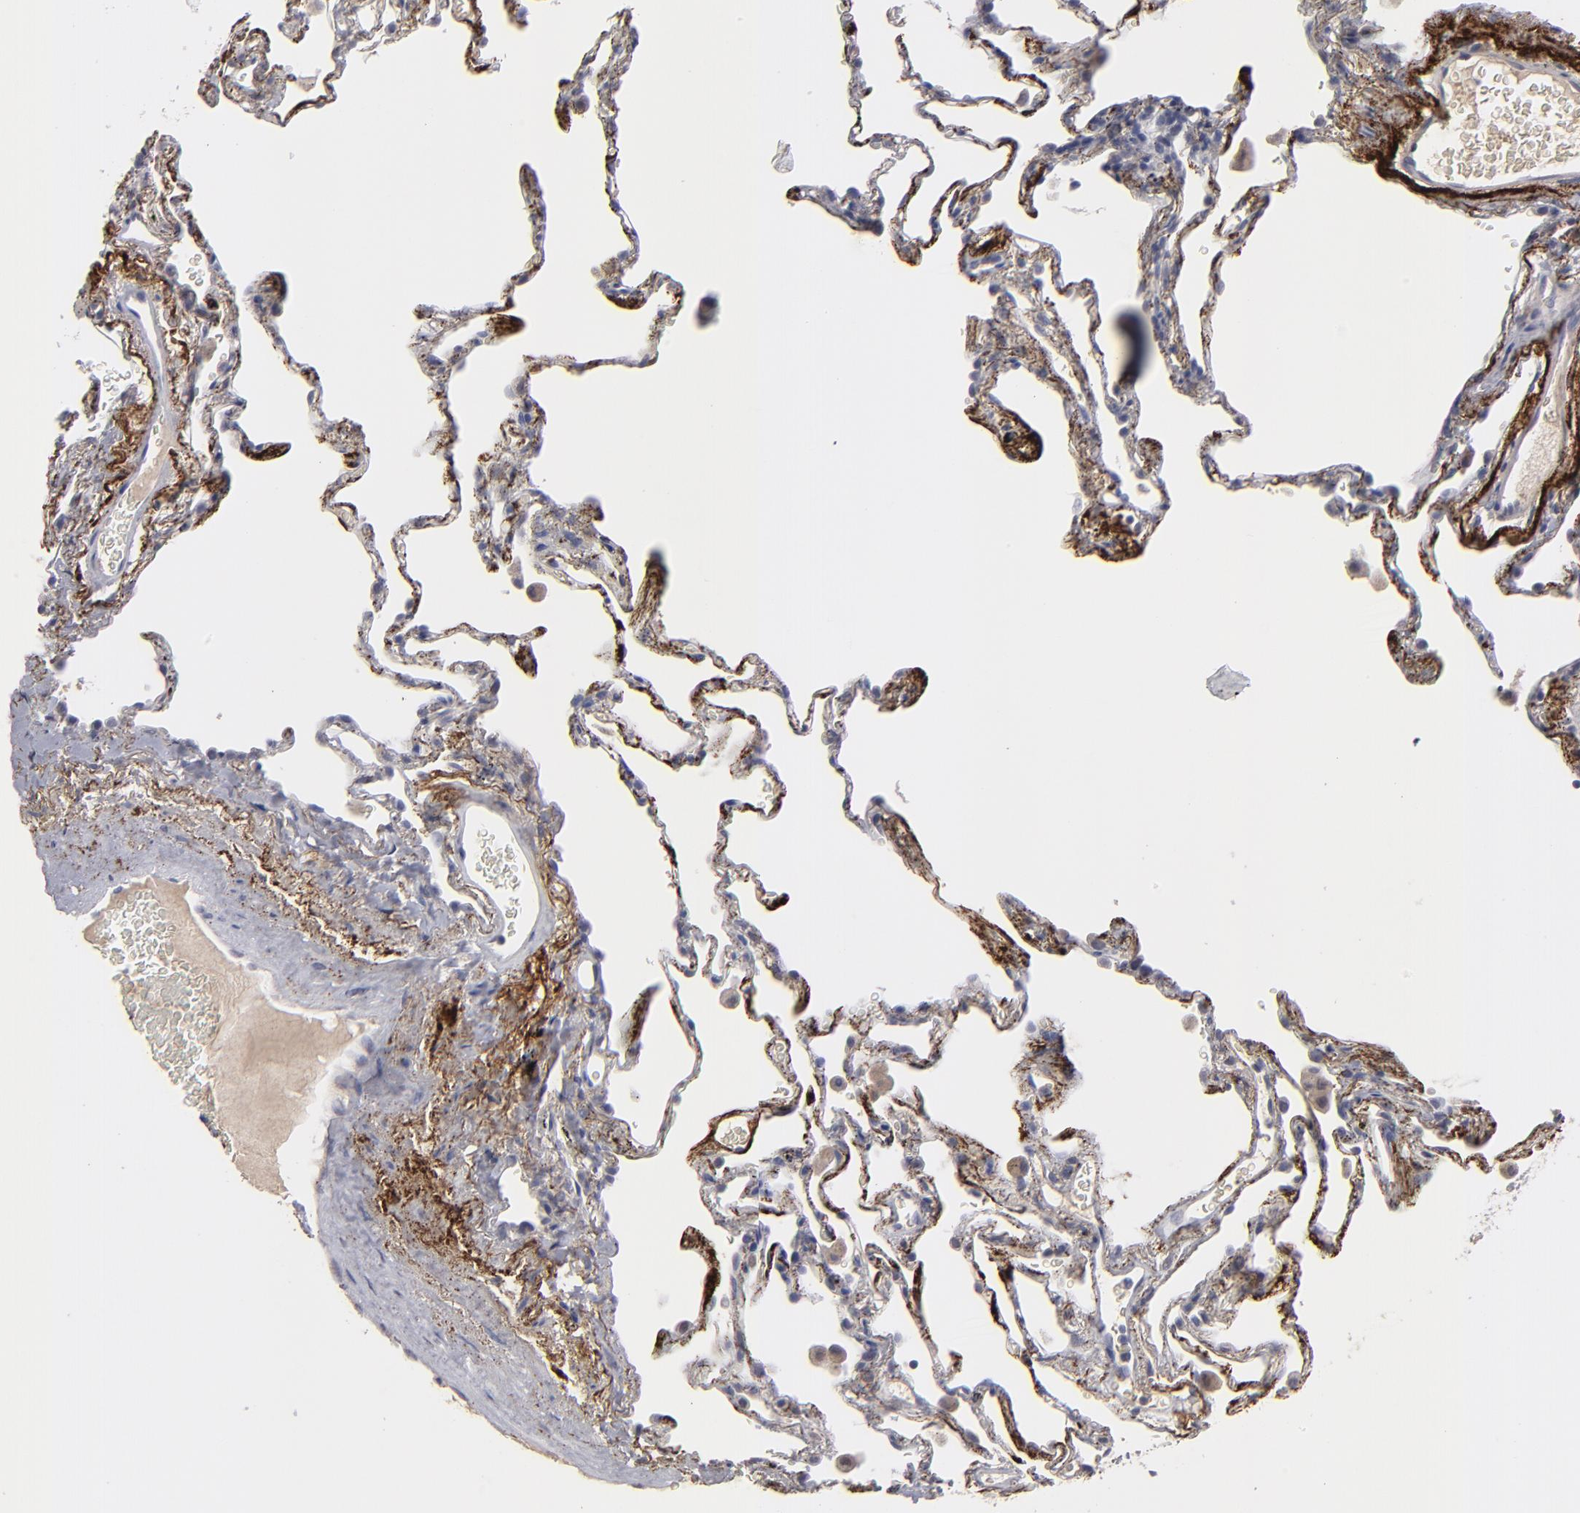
{"staining": {"intensity": "moderate", "quantity": ">75%", "location": "cytoplasmic/membranous"}, "tissue": "lung", "cell_type": "Alveolar cells", "image_type": "normal", "snomed": [{"axis": "morphology", "description": "Normal tissue, NOS"}, {"axis": "morphology", "description": "Inflammation, NOS"}, {"axis": "topography", "description": "Lung"}], "caption": "Immunohistochemical staining of benign lung reveals medium levels of moderate cytoplasmic/membranous positivity in approximately >75% of alveolar cells.", "gene": "GPM6B", "patient": {"sex": "male", "age": 69}}